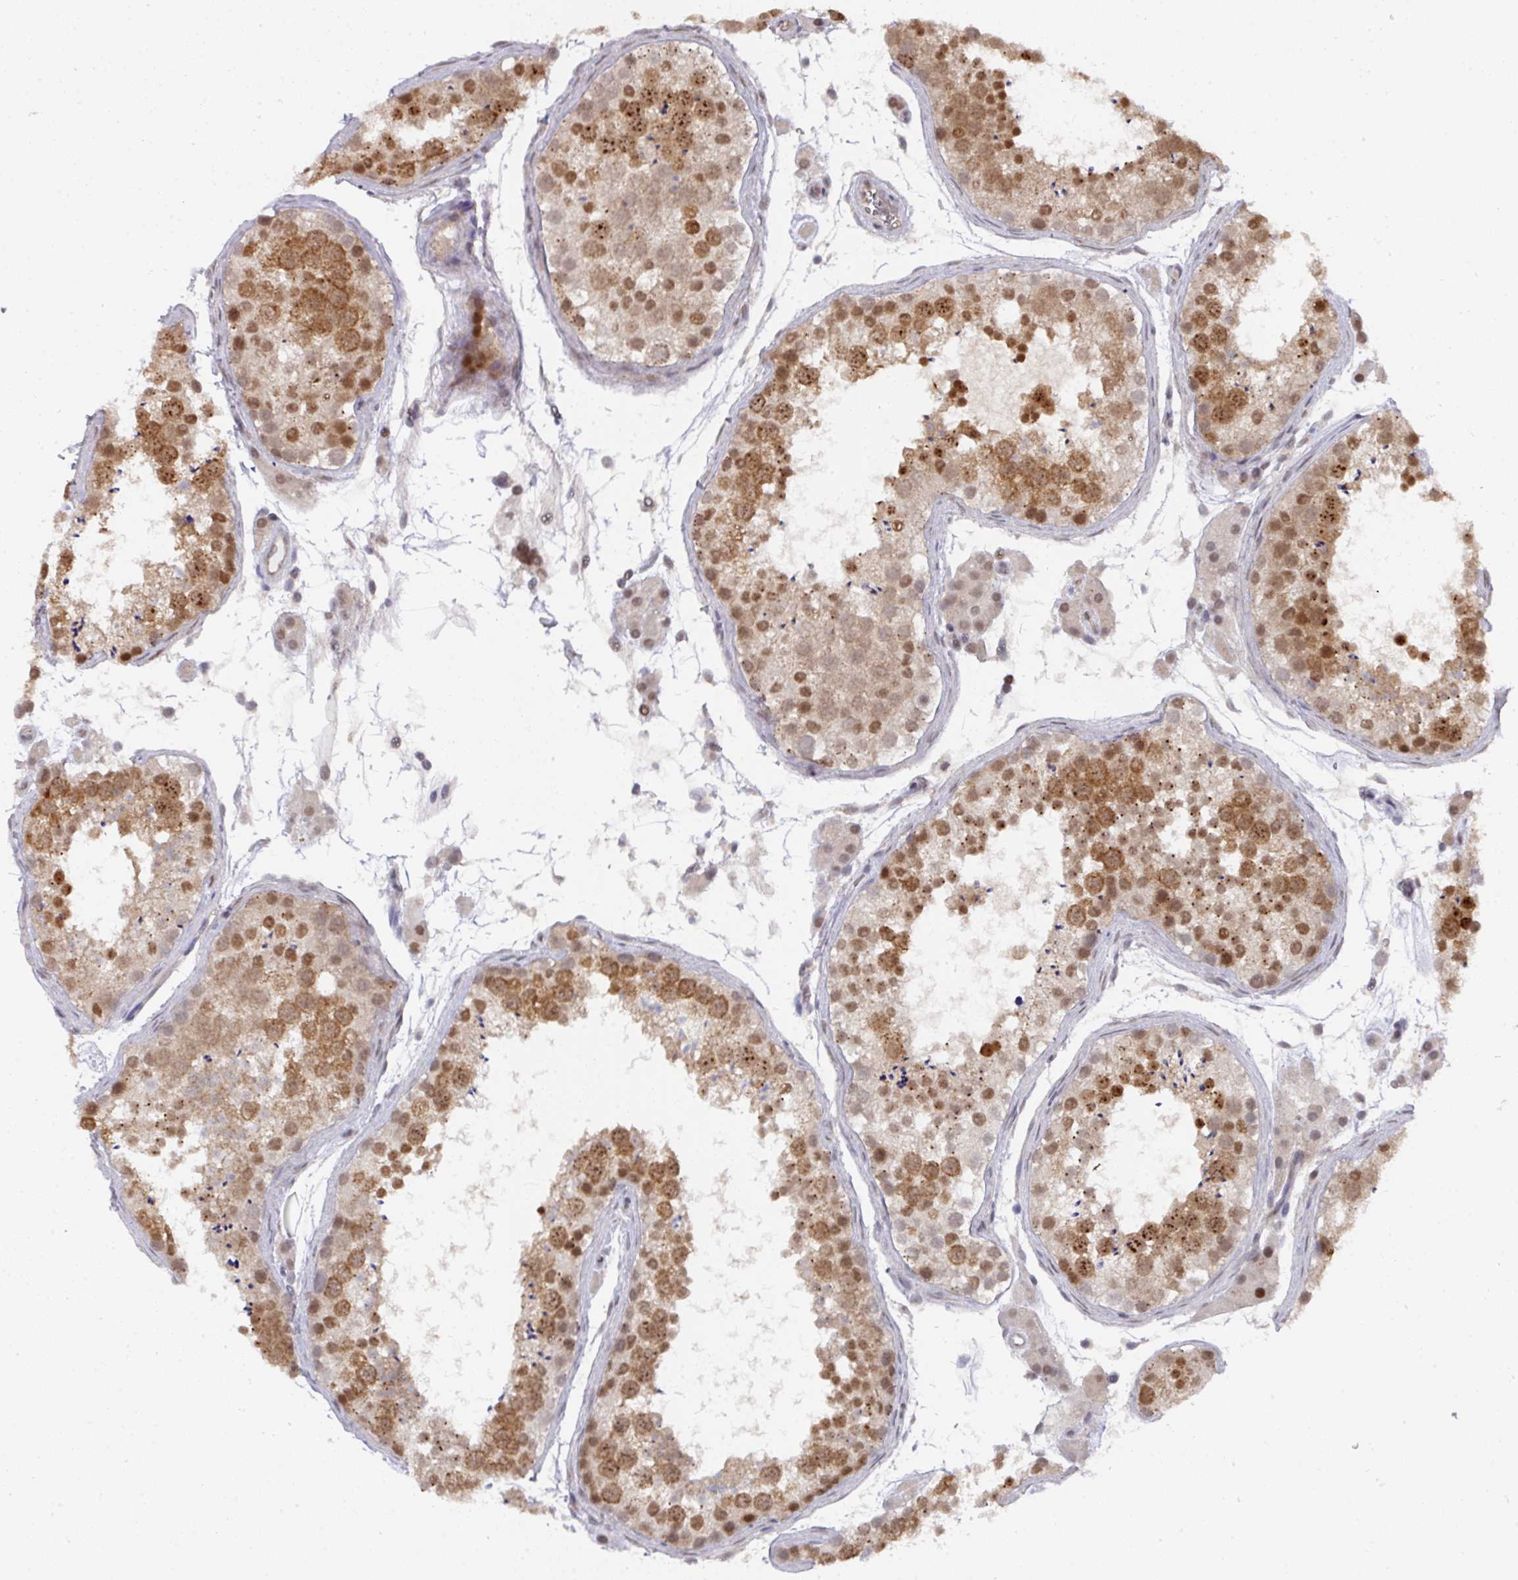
{"staining": {"intensity": "moderate", "quantity": ">75%", "location": "cytoplasmic/membranous,nuclear"}, "tissue": "testis", "cell_type": "Cells in seminiferous ducts", "image_type": "normal", "snomed": [{"axis": "morphology", "description": "Normal tissue, NOS"}, {"axis": "topography", "description": "Testis"}], "caption": "DAB immunohistochemical staining of benign testis displays moderate cytoplasmic/membranous,nuclear protein expression in about >75% of cells in seminiferous ducts.", "gene": "C18orf25", "patient": {"sex": "male", "age": 41}}